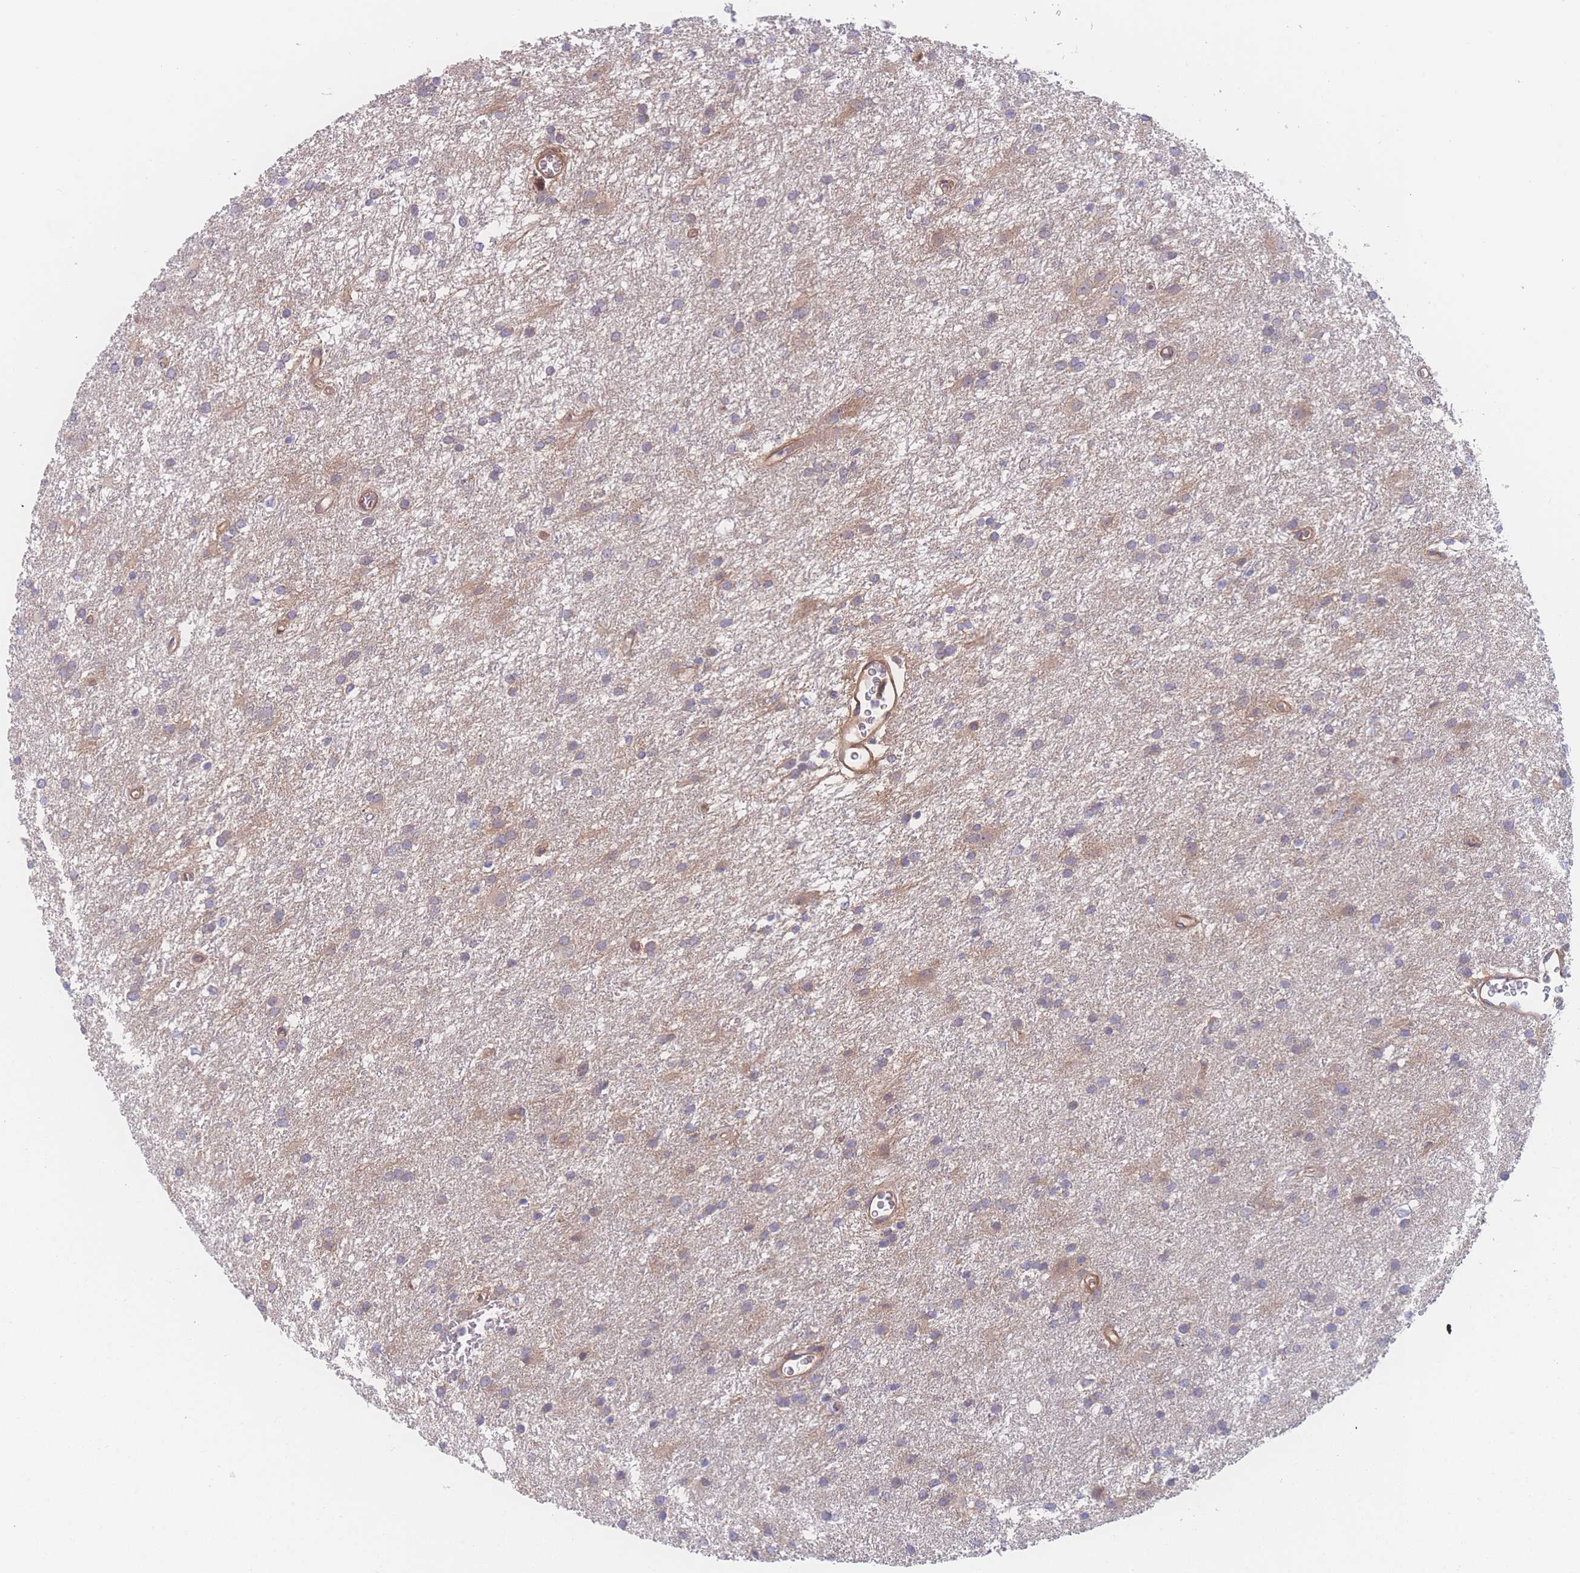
{"staining": {"intensity": "weak", "quantity": ">75%", "location": "cytoplasmic/membranous"}, "tissue": "glioma", "cell_type": "Tumor cells", "image_type": "cancer", "snomed": [{"axis": "morphology", "description": "Glioma, malignant, High grade"}, {"axis": "topography", "description": "Brain"}], "caption": "Glioma was stained to show a protein in brown. There is low levels of weak cytoplasmic/membranous positivity in about >75% of tumor cells.", "gene": "CFAP97", "patient": {"sex": "female", "age": 50}}